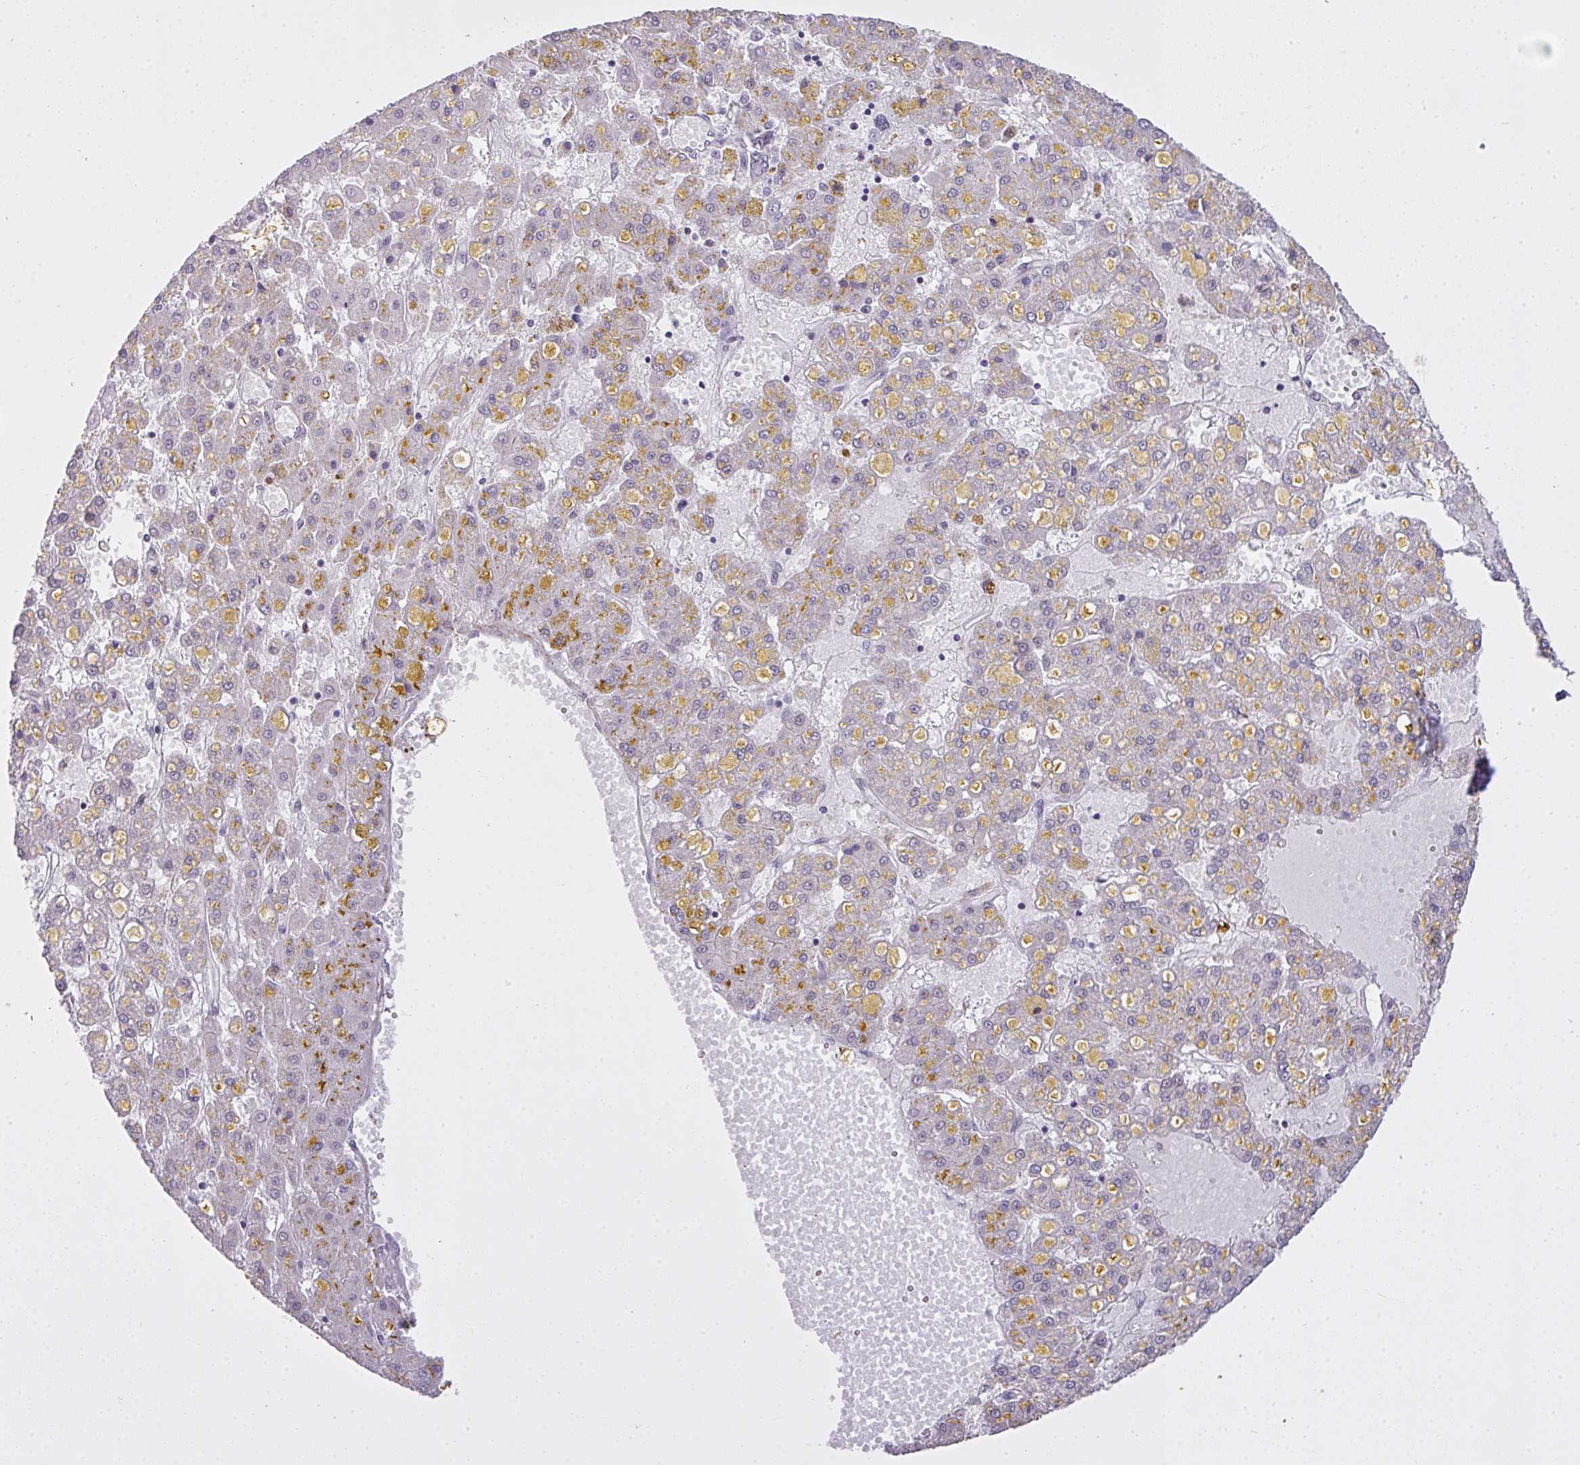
{"staining": {"intensity": "negative", "quantity": "none", "location": "none"}, "tissue": "liver cancer", "cell_type": "Tumor cells", "image_type": "cancer", "snomed": [{"axis": "morphology", "description": "Carcinoma, Hepatocellular, NOS"}, {"axis": "topography", "description": "Liver"}], "caption": "Protein analysis of liver cancer reveals no significant staining in tumor cells.", "gene": "ZNF688", "patient": {"sex": "male", "age": 67}}